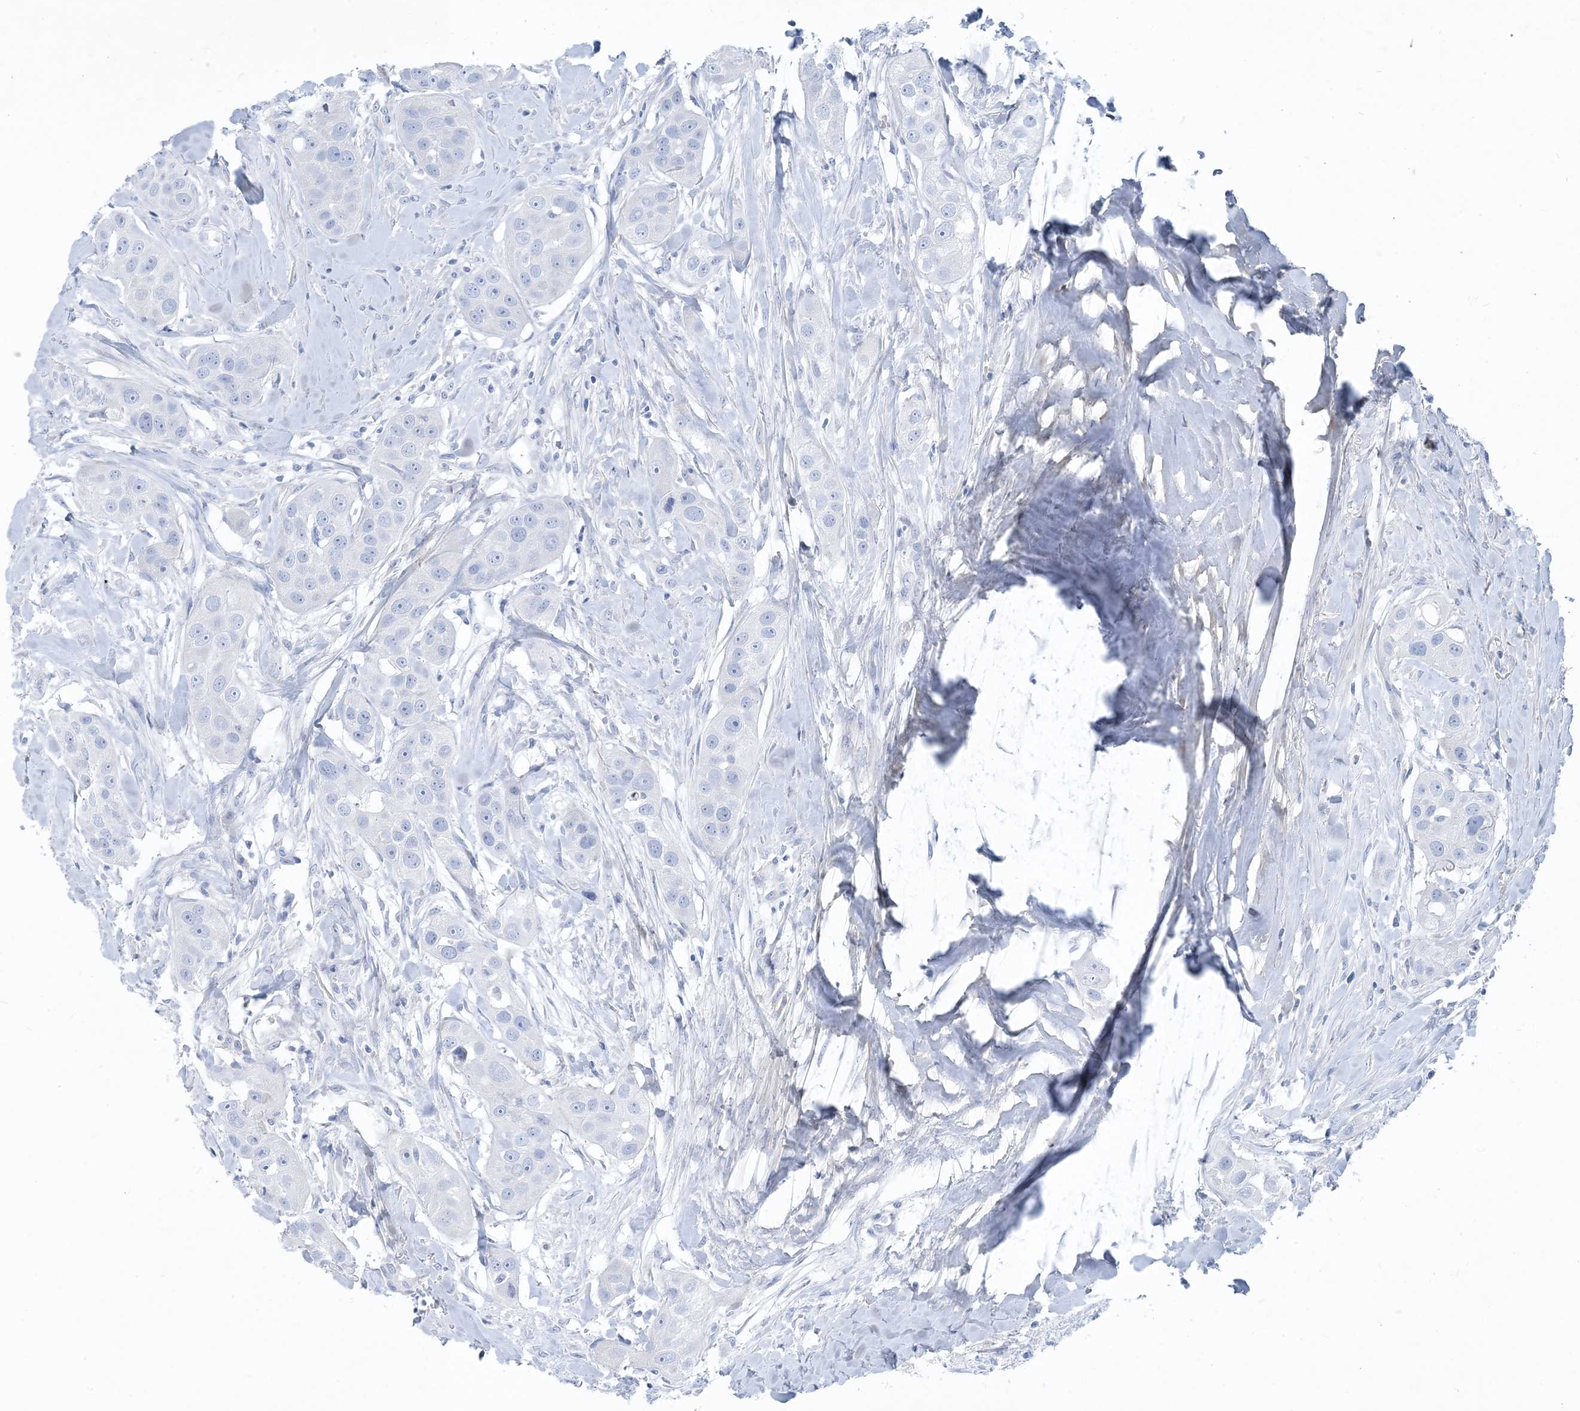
{"staining": {"intensity": "negative", "quantity": "none", "location": "none"}, "tissue": "head and neck cancer", "cell_type": "Tumor cells", "image_type": "cancer", "snomed": [{"axis": "morphology", "description": "Normal tissue, NOS"}, {"axis": "morphology", "description": "Squamous cell carcinoma, NOS"}, {"axis": "topography", "description": "Skeletal muscle"}, {"axis": "topography", "description": "Head-Neck"}], "caption": "Tumor cells are negative for brown protein staining in head and neck squamous cell carcinoma.", "gene": "MOXD1", "patient": {"sex": "male", "age": 51}}